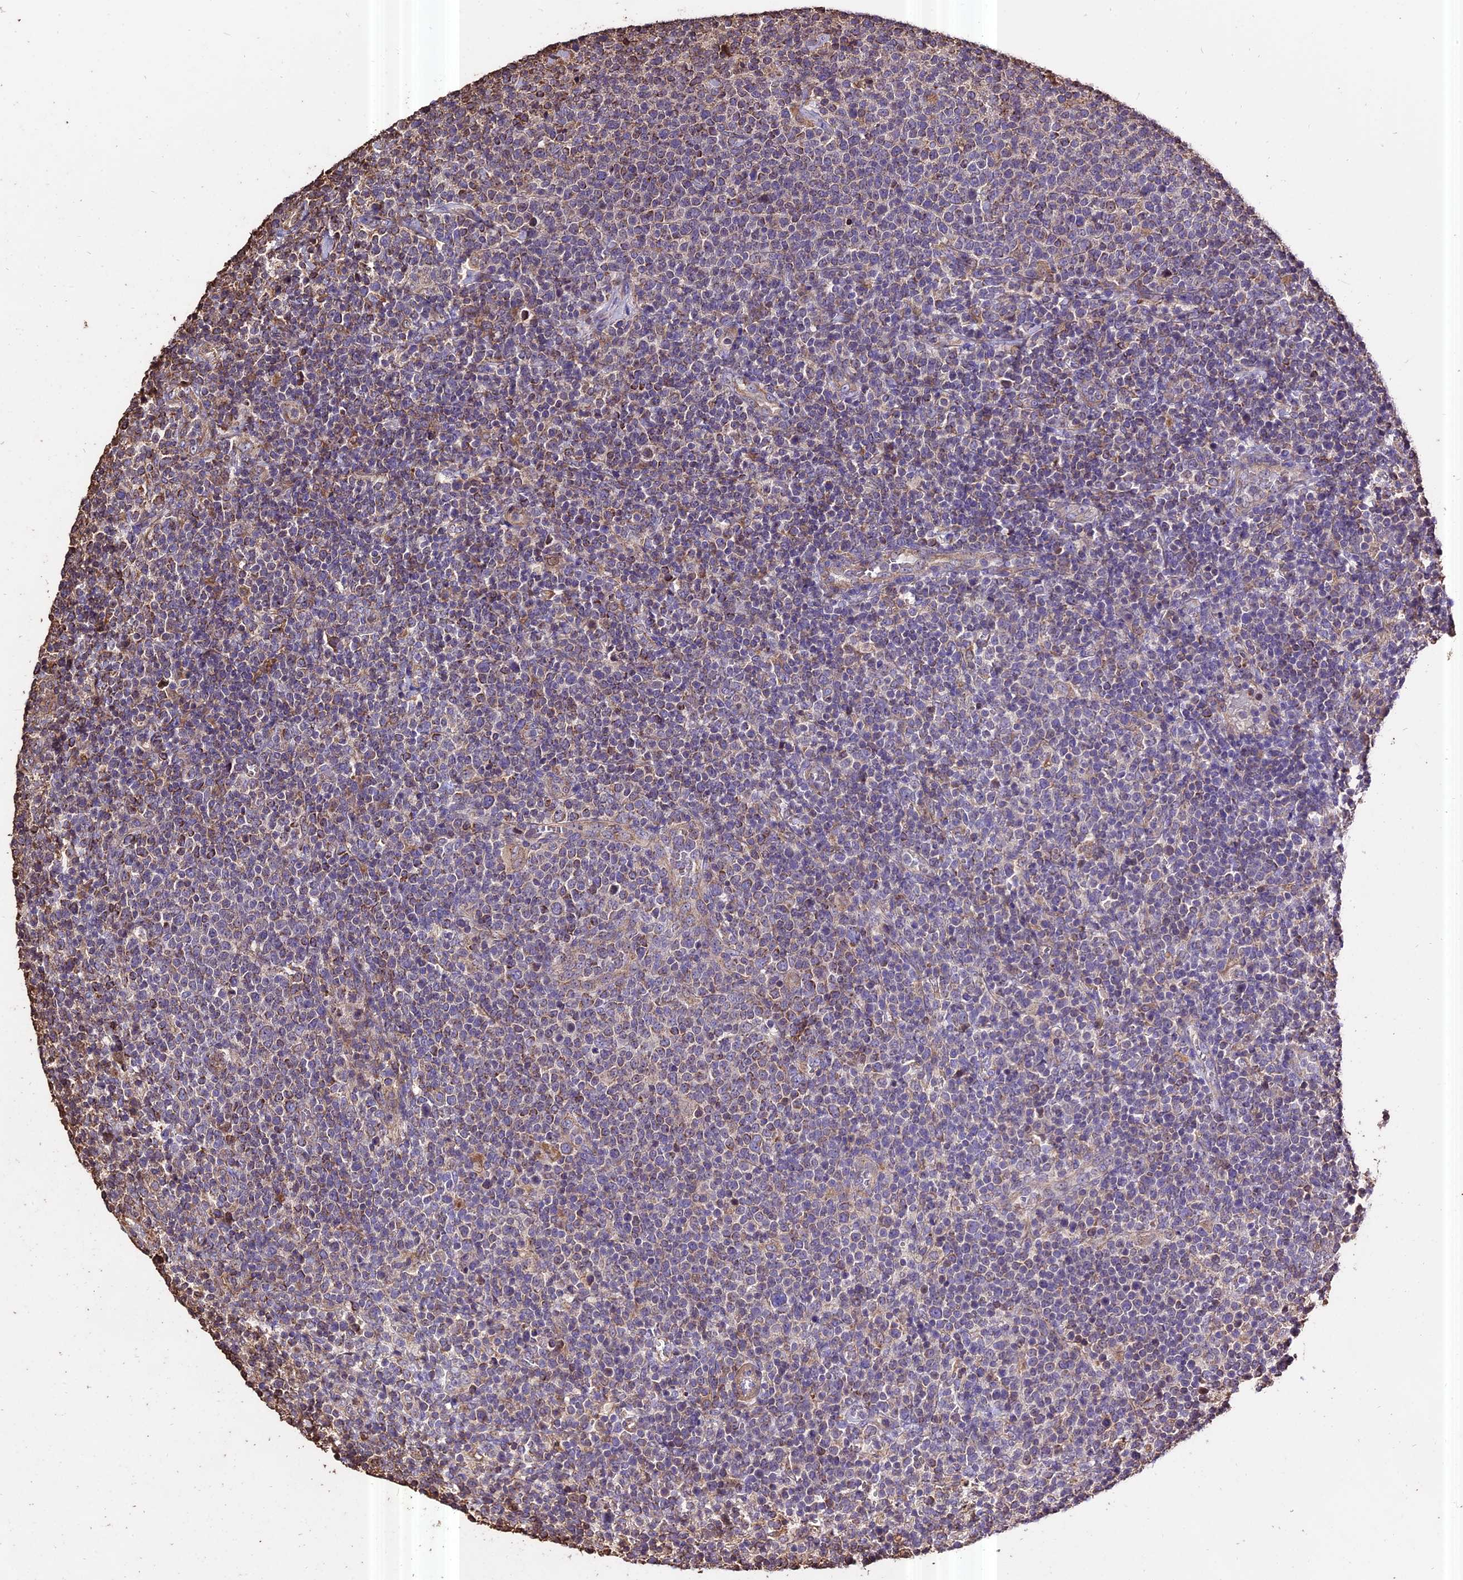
{"staining": {"intensity": "negative", "quantity": "none", "location": "none"}, "tissue": "lymphoma", "cell_type": "Tumor cells", "image_type": "cancer", "snomed": [{"axis": "morphology", "description": "Malignant lymphoma, non-Hodgkin's type, High grade"}, {"axis": "topography", "description": "Lymph node"}], "caption": "Lymphoma stained for a protein using IHC shows no positivity tumor cells.", "gene": "PGPEP1L", "patient": {"sex": "male", "age": 61}}